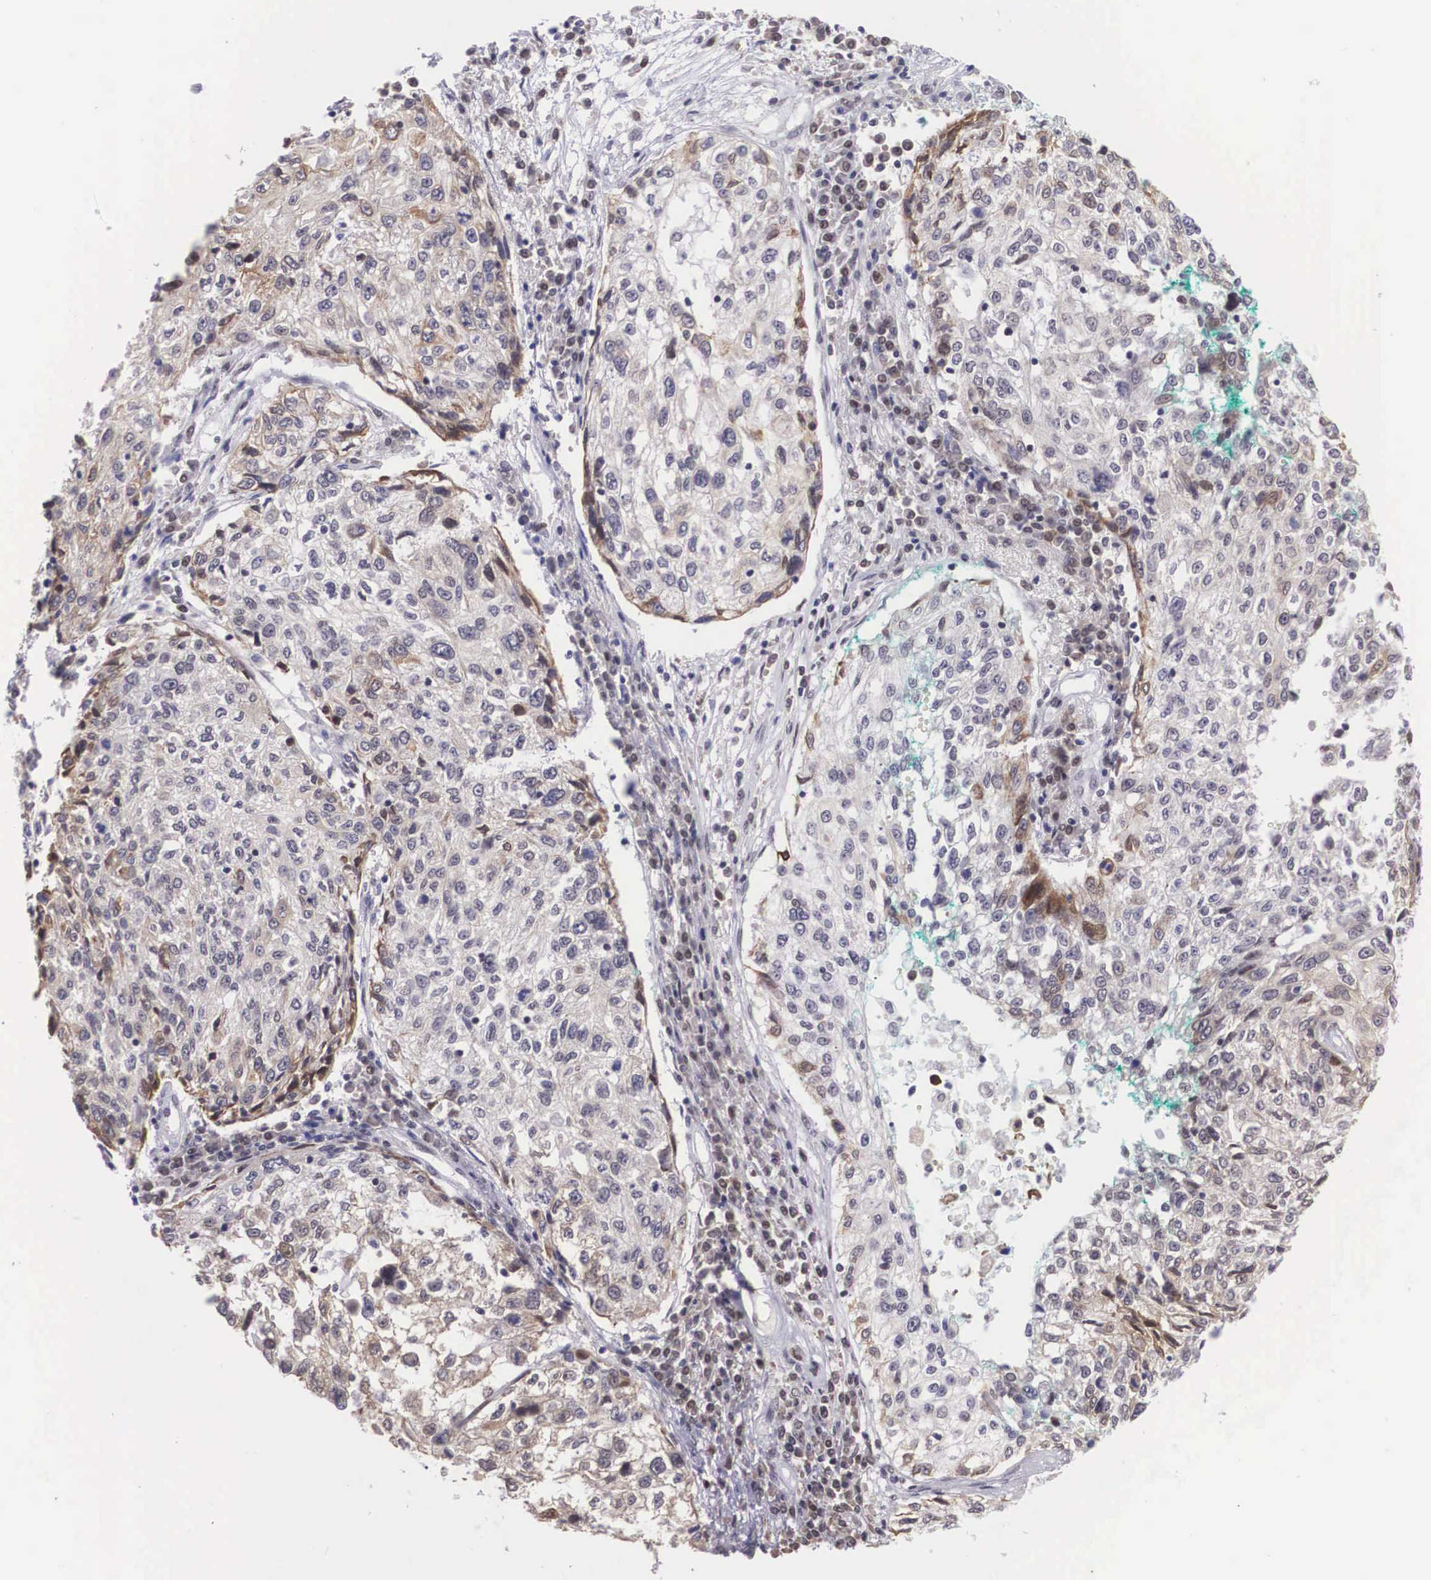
{"staining": {"intensity": "weak", "quantity": "<25%", "location": "cytoplasmic/membranous"}, "tissue": "cervical cancer", "cell_type": "Tumor cells", "image_type": "cancer", "snomed": [{"axis": "morphology", "description": "Squamous cell carcinoma, NOS"}, {"axis": "topography", "description": "Cervix"}], "caption": "IHC micrograph of cervical squamous cell carcinoma stained for a protein (brown), which displays no staining in tumor cells.", "gene": "SLC25A21", "patient": {"sex": "female", "age": 57}}